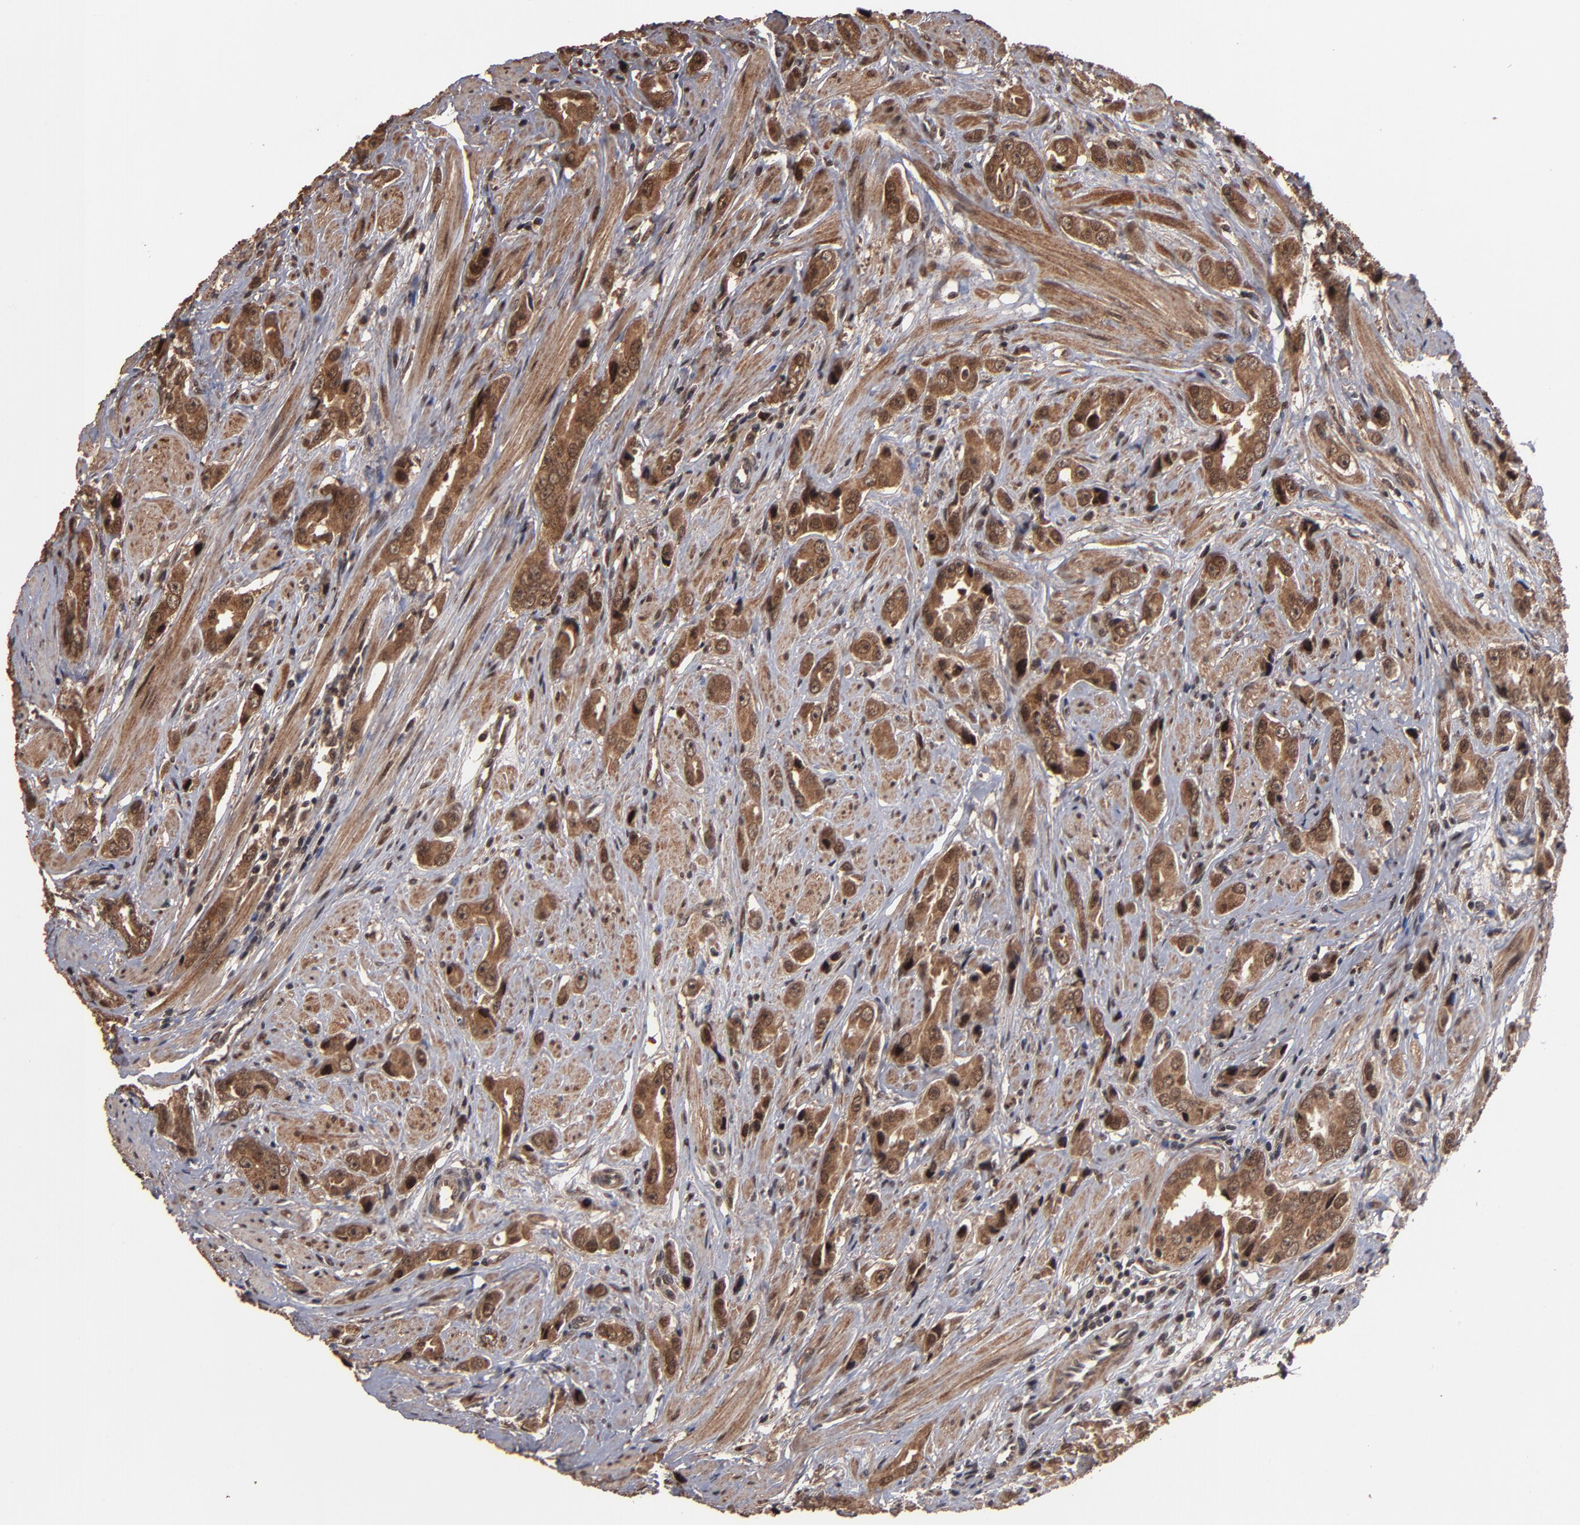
{"staining": {"intensity": "strong", "quantity": ">75%", "location": "cytoplasmic/membranous,nuclear"}, "tissue": "prostate cancer", "cell_type": "Tumor cells", "image_type": "cancer", "snomed": [{"axis": "morphology", "description": "Adenocarcinoma, Medium grade"}, {"axis": "topography", "description": "Prostate"}], "caption": "Immunohistochemistry (DAB (3,3'-diaminobenzidine)) staining of prostate cancer exhibits strong cytoplasmic/membranous and nuclear protein expression in approximately >75% of tumor cells.", "gene": "NXF2B", "patient": {"sex": "male", "age": 53}}